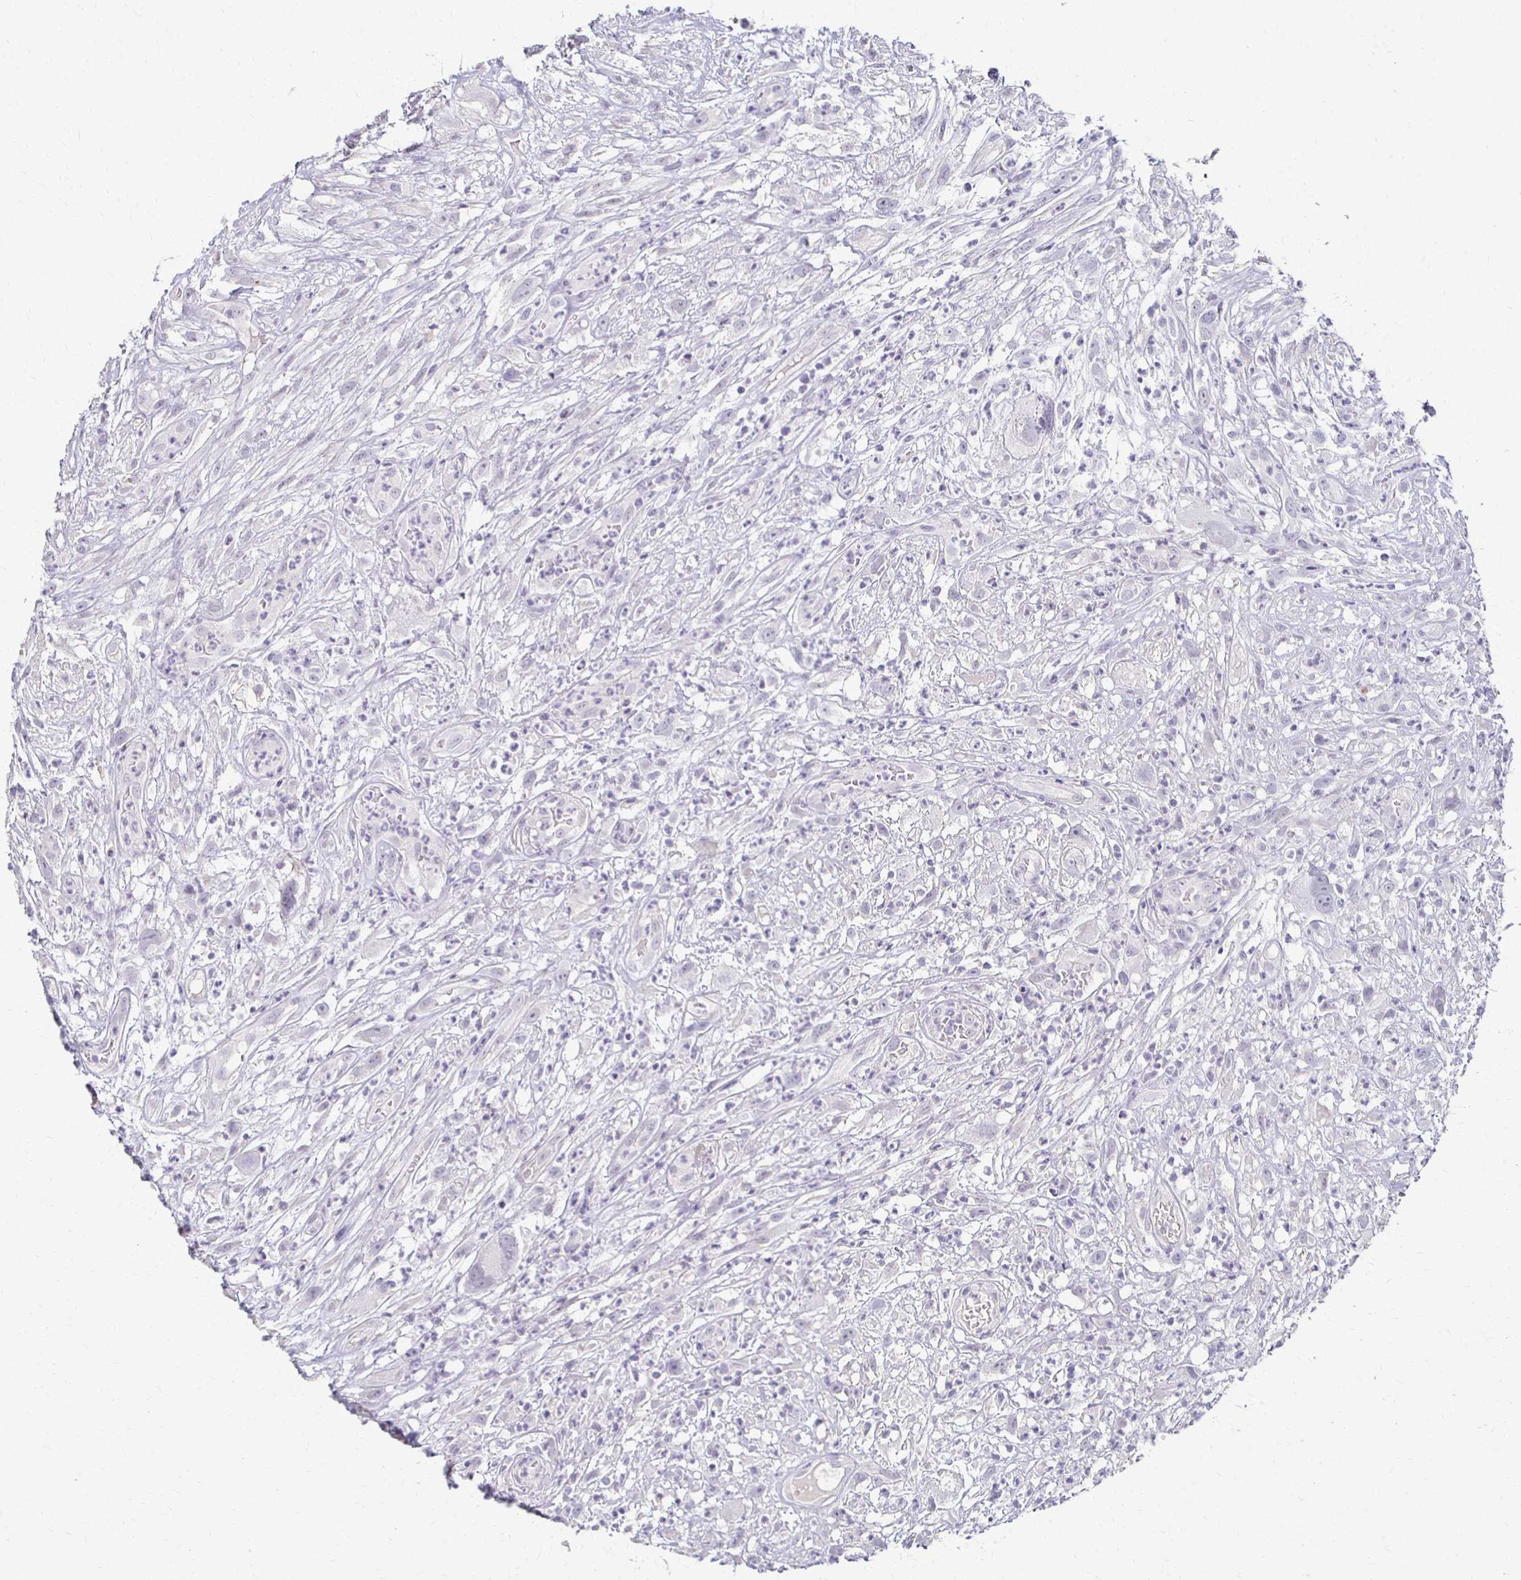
{"staining": {"intensity": "negative", "quantity": "none", "location": "none"}, "tissue": "head and neck cancer", "cell_type": "Tumor cells", "image_type": "cancer", "snomed": [{"axis": "morphology", "description": "Squamous cell carcinoma, NOS"}, {"axis": "topography", "description": "Head-Neck"}], "caption": "Immunohistochemistry (IHC) histopathology image of human squamous cell carcinoma (head and neck) stained for a protein (brown), which displays no expression in tumor cells.", "gene": "FOXO4", "patient": {"sex": "male", "age": 65}}